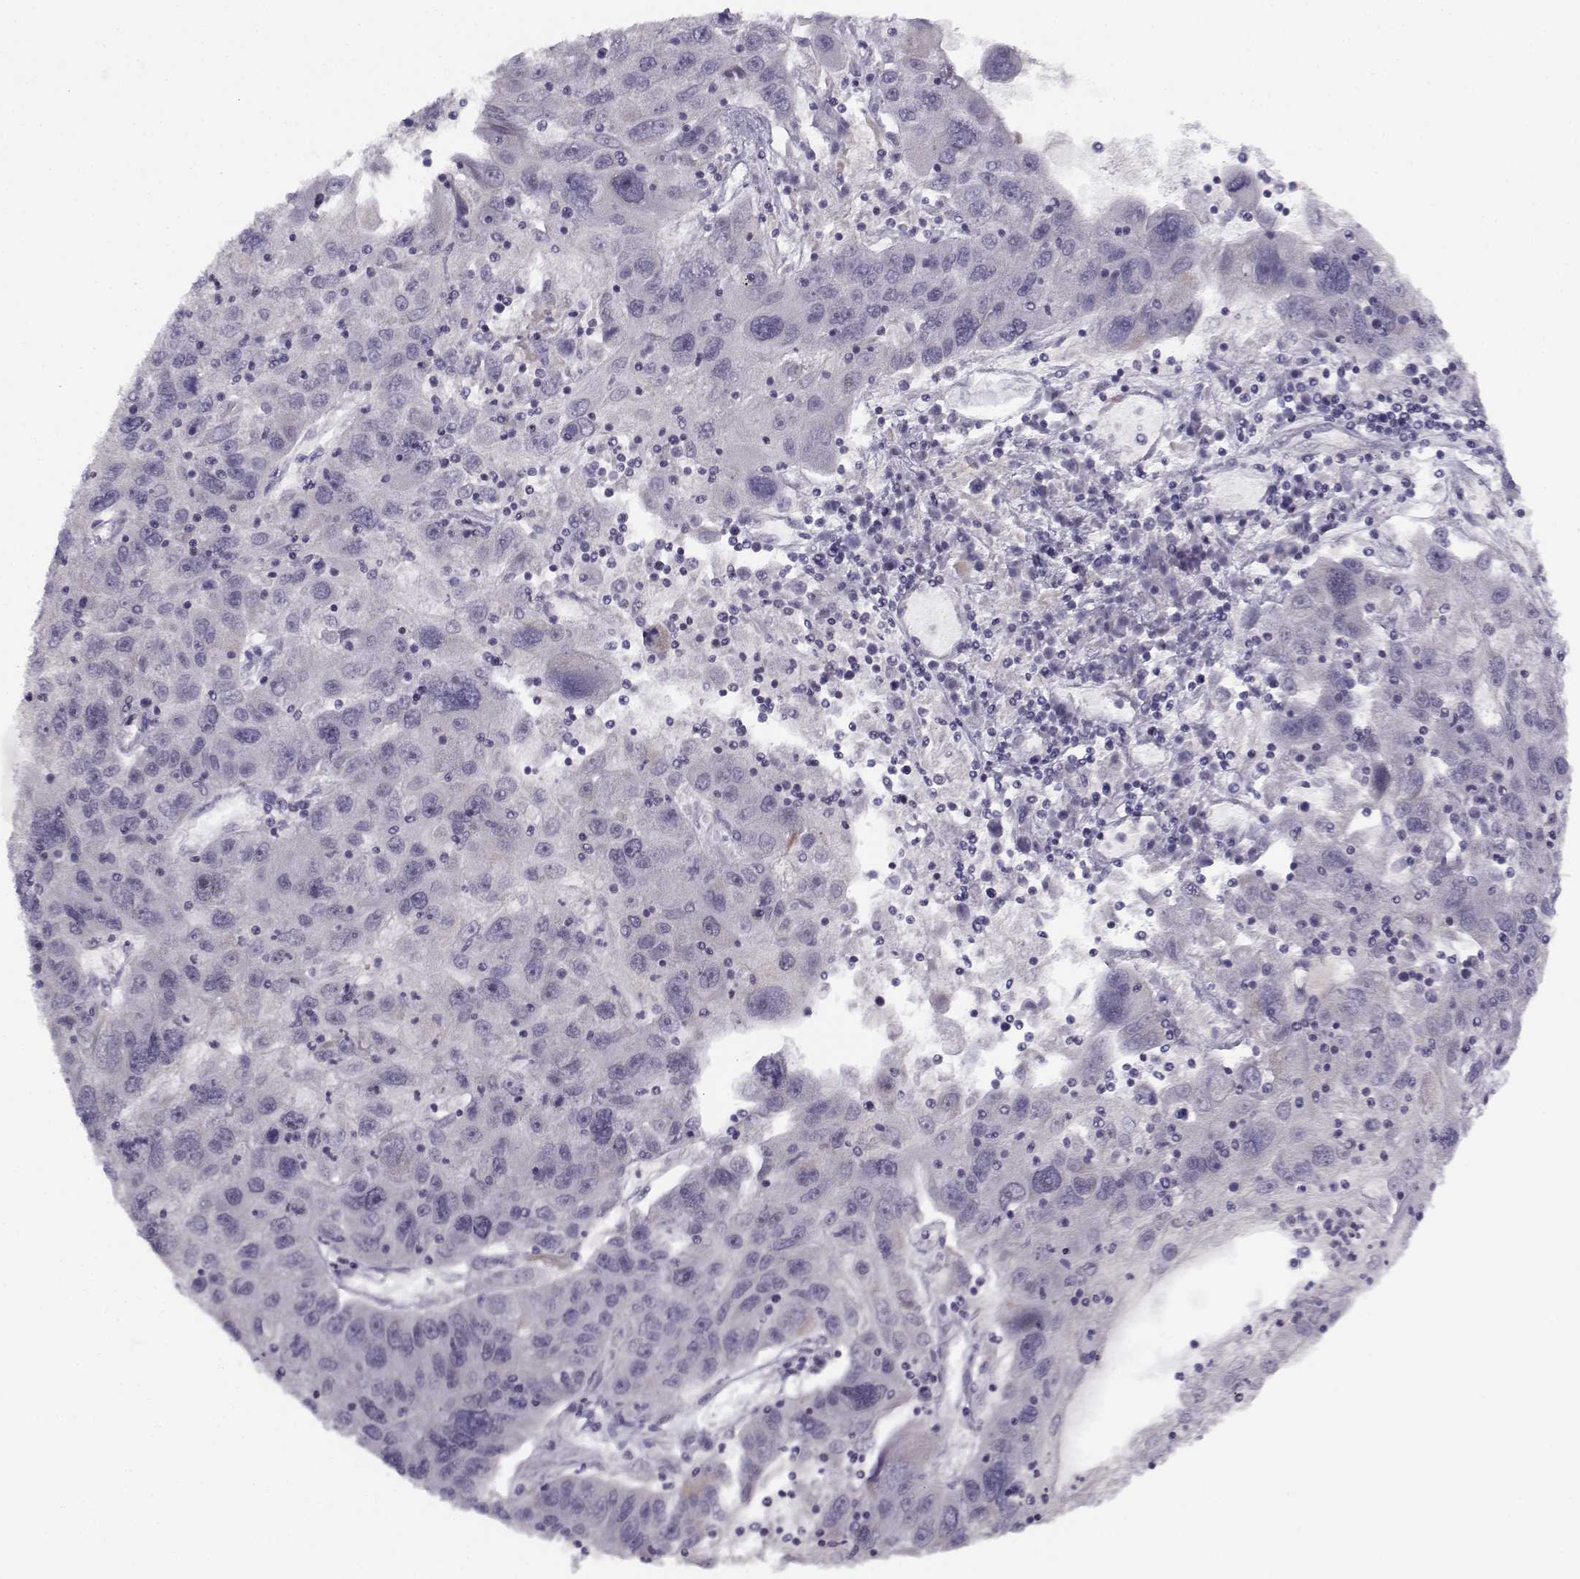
{"staining": {"intensity": "negative", "quantity": "none", "location": "none"}, "tissue": "stomach cancer", "cell_type": "Tumor cells", "image_type": "cancer", "snomed": [{"axis": "morphology", "description": "Adenocarcinoma, NOS"}, {"axis": "topography", "description": "Stomach"}], "caption": "This is an immunohistochemistry image of stomach cancer. There is no expression in tumor cells.", "gene": "DDX25", "patient": {"sex": "male", "age": 56}}